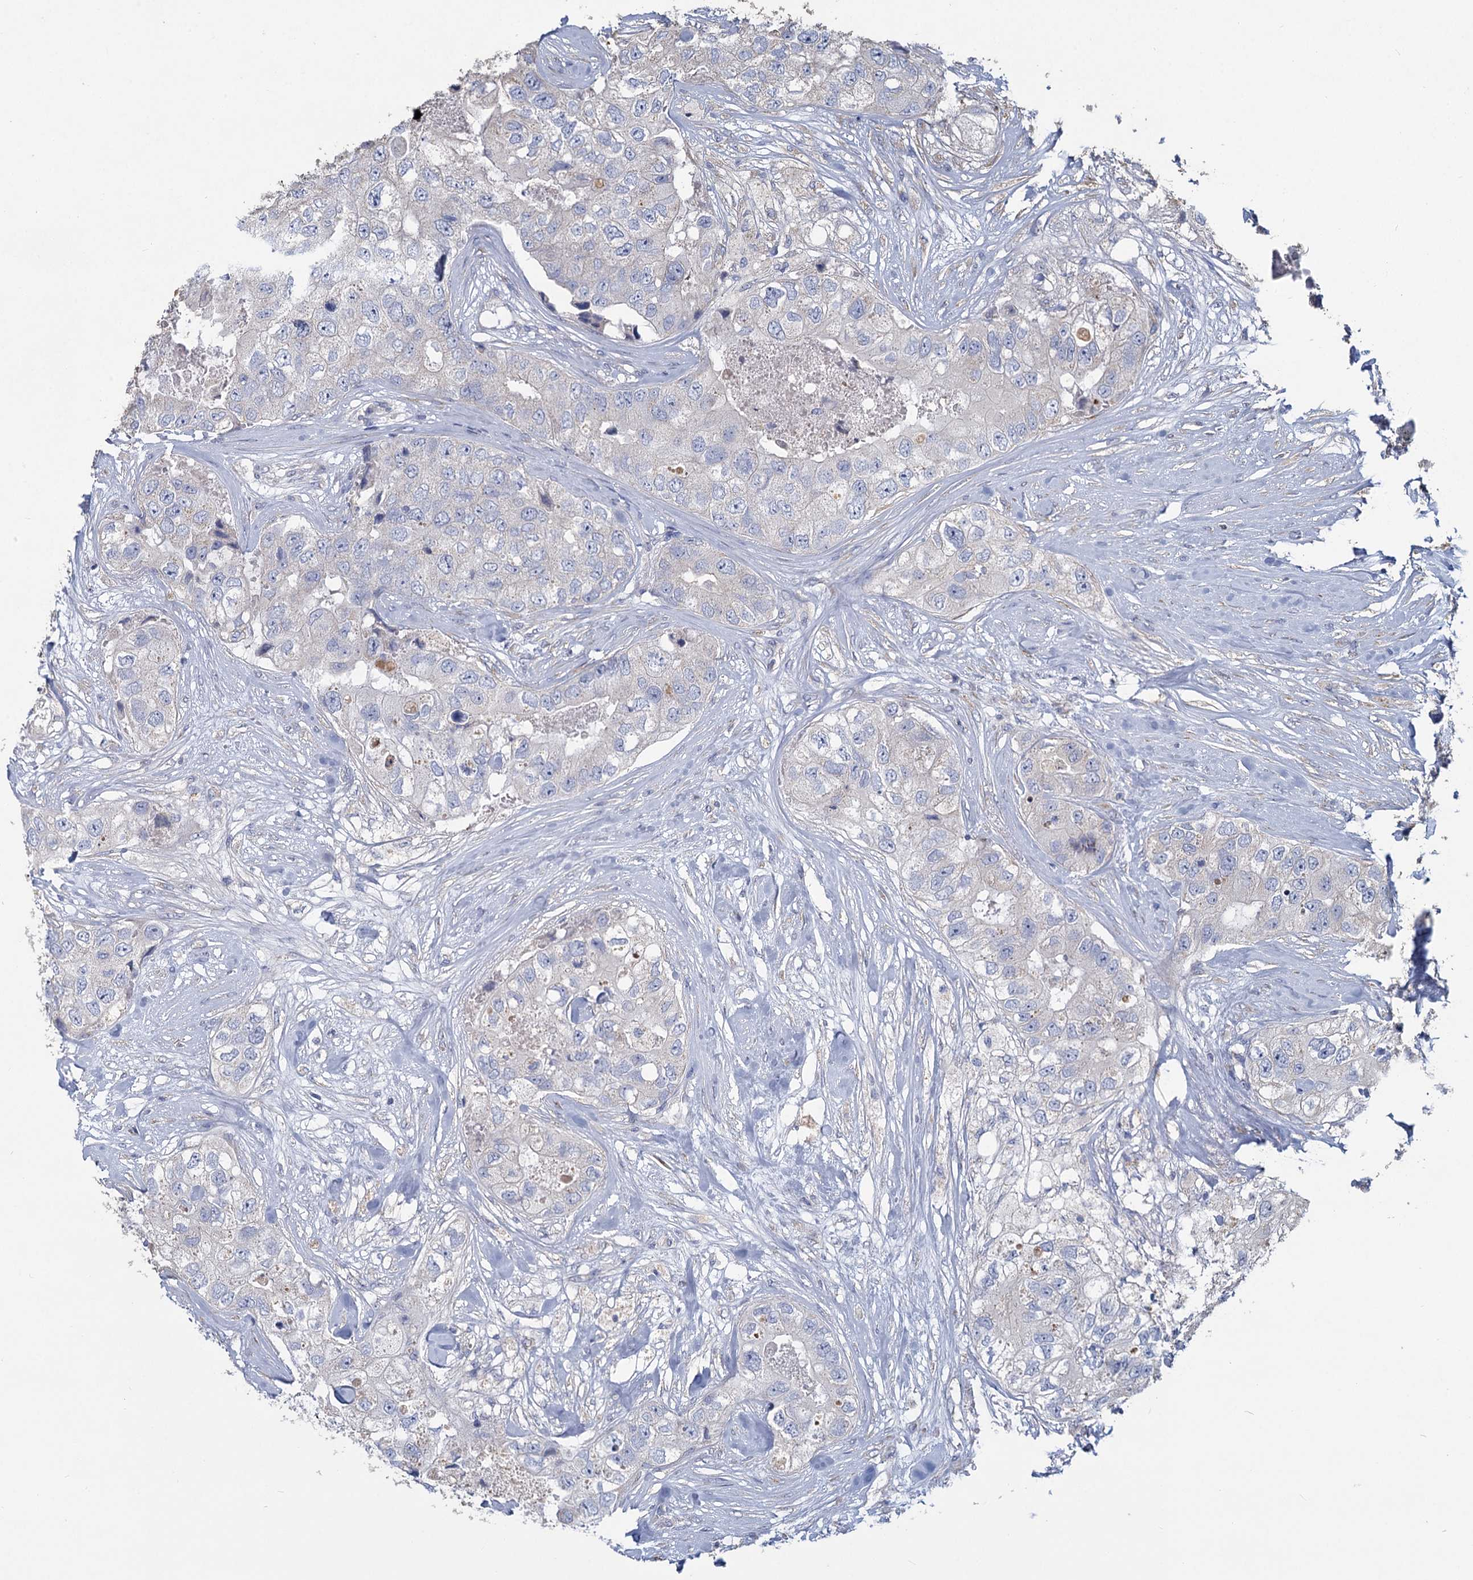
{"staining": {"intensity": "negative", "quantity": "none", "location": "none"}, "tissue": "breast cancer", "cell_type": "Tumor cells", "image_type": "cancer", "snomed": [{"axis": "morphology", "description": "Duct carcinoma"}, {"axis": "topography", "description": "Breast"}], "caption": "Breast cancer (intraductal carcinoma) was stained to show a protein in brown. There is no significant expression in tumor cells.", "gene": "HES2", "patient": {"sex": "female", "age": 62}}